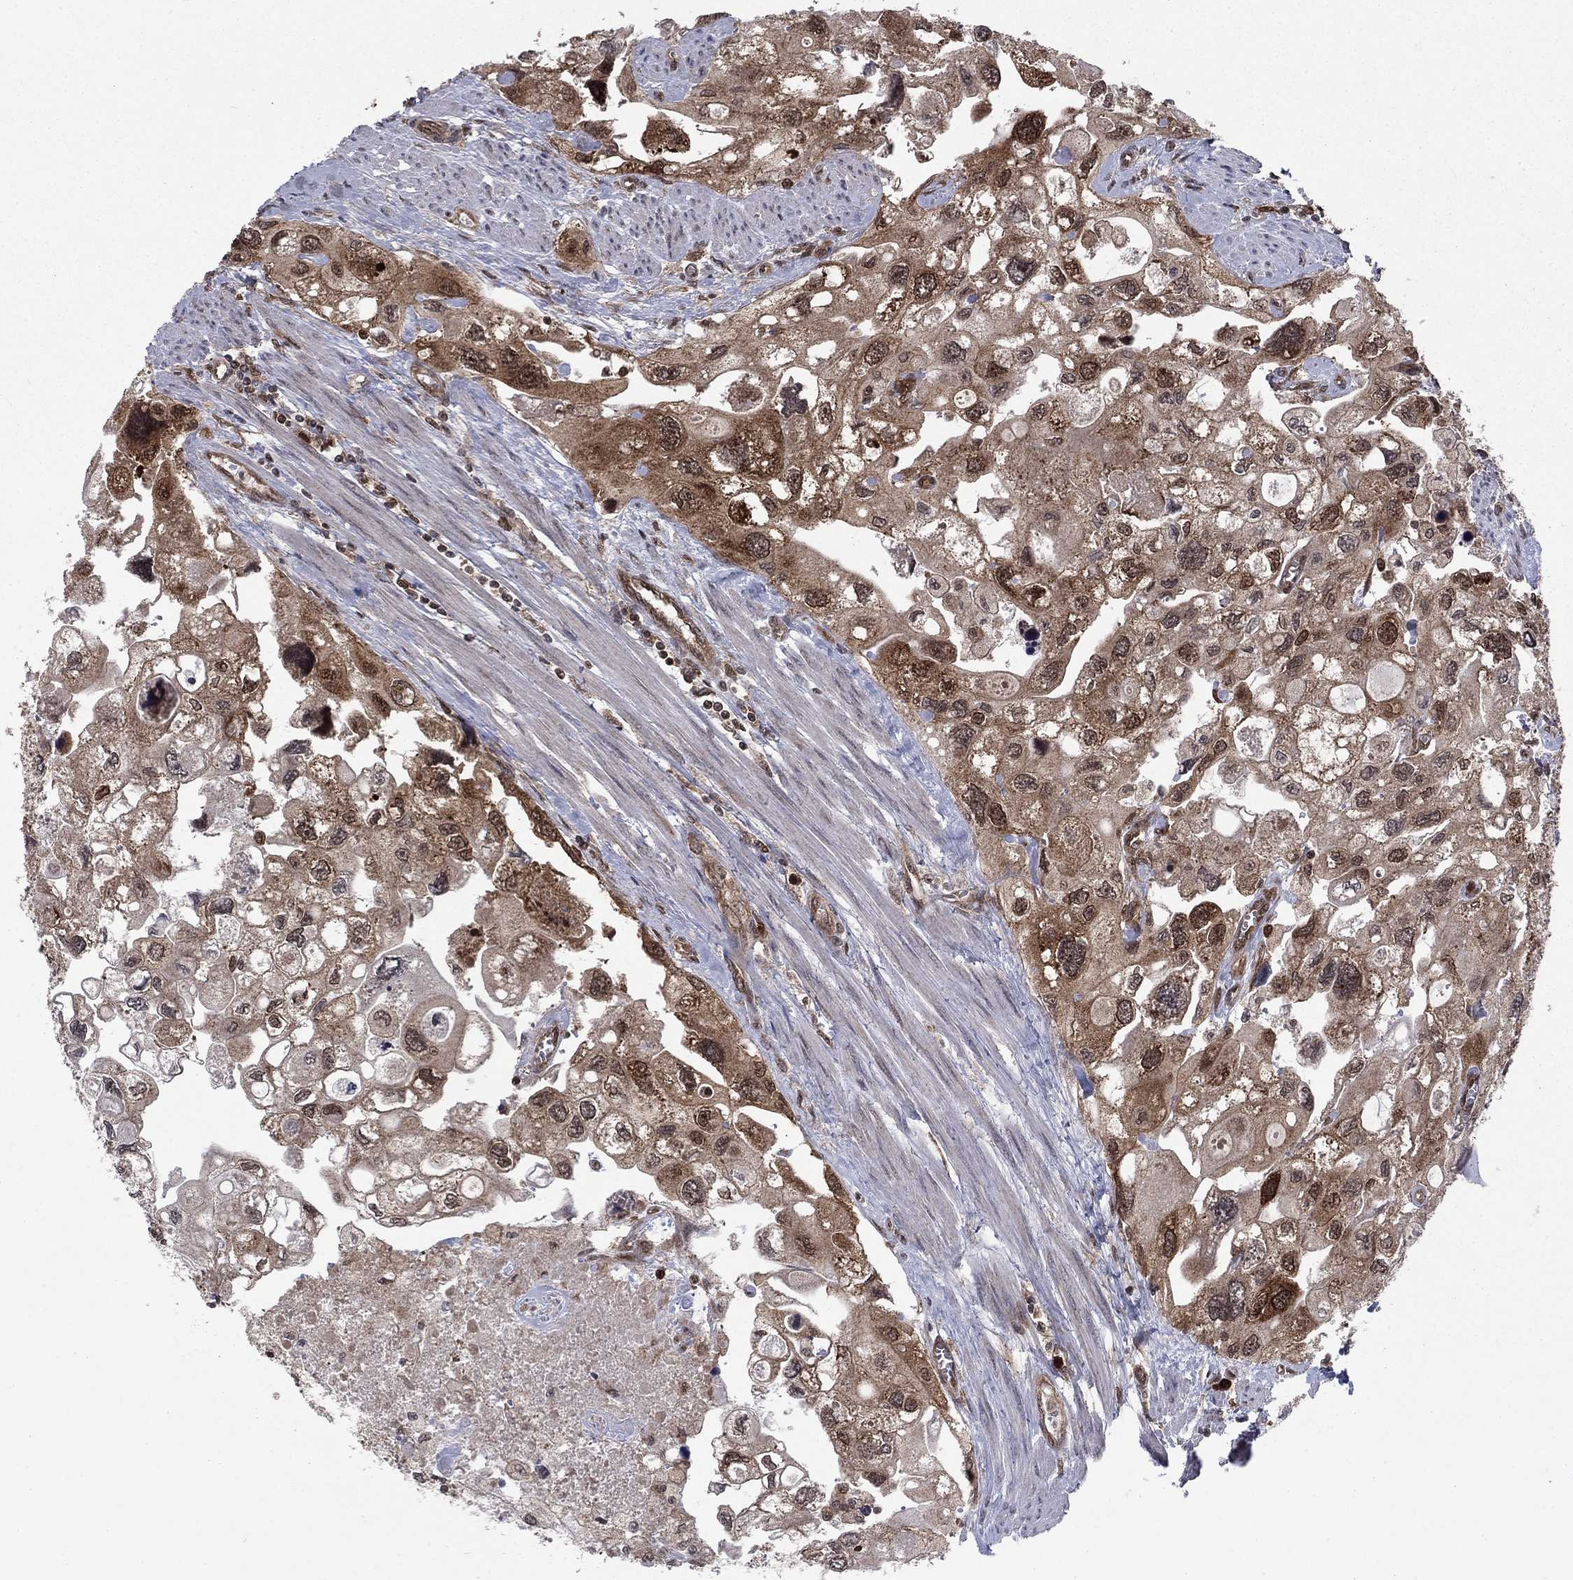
{"staining": {"intensity": "moderate", "quantity": "25%-75%", "location": "cytoplasmic/membranous"}, "tissue": "urothelial cancer", "cell_type": "Tumor cells", "image_type": "cancer", "snomed": [{"axis": "morphology", "description": "Urothelial carcinoma, High grade"}, {"axis": "topography", "description": "Urinary bladder"}], "caption": "A histopathology image showing moderate cytoplasmic/membranous staining in approximately 25%-75% of tumor cells in high-grade urothelial carcinoma, as visualized by brown immunohistochemical staining.", "gene": "DNAJA1", "patient": {"sex": "male", "age": 59}}